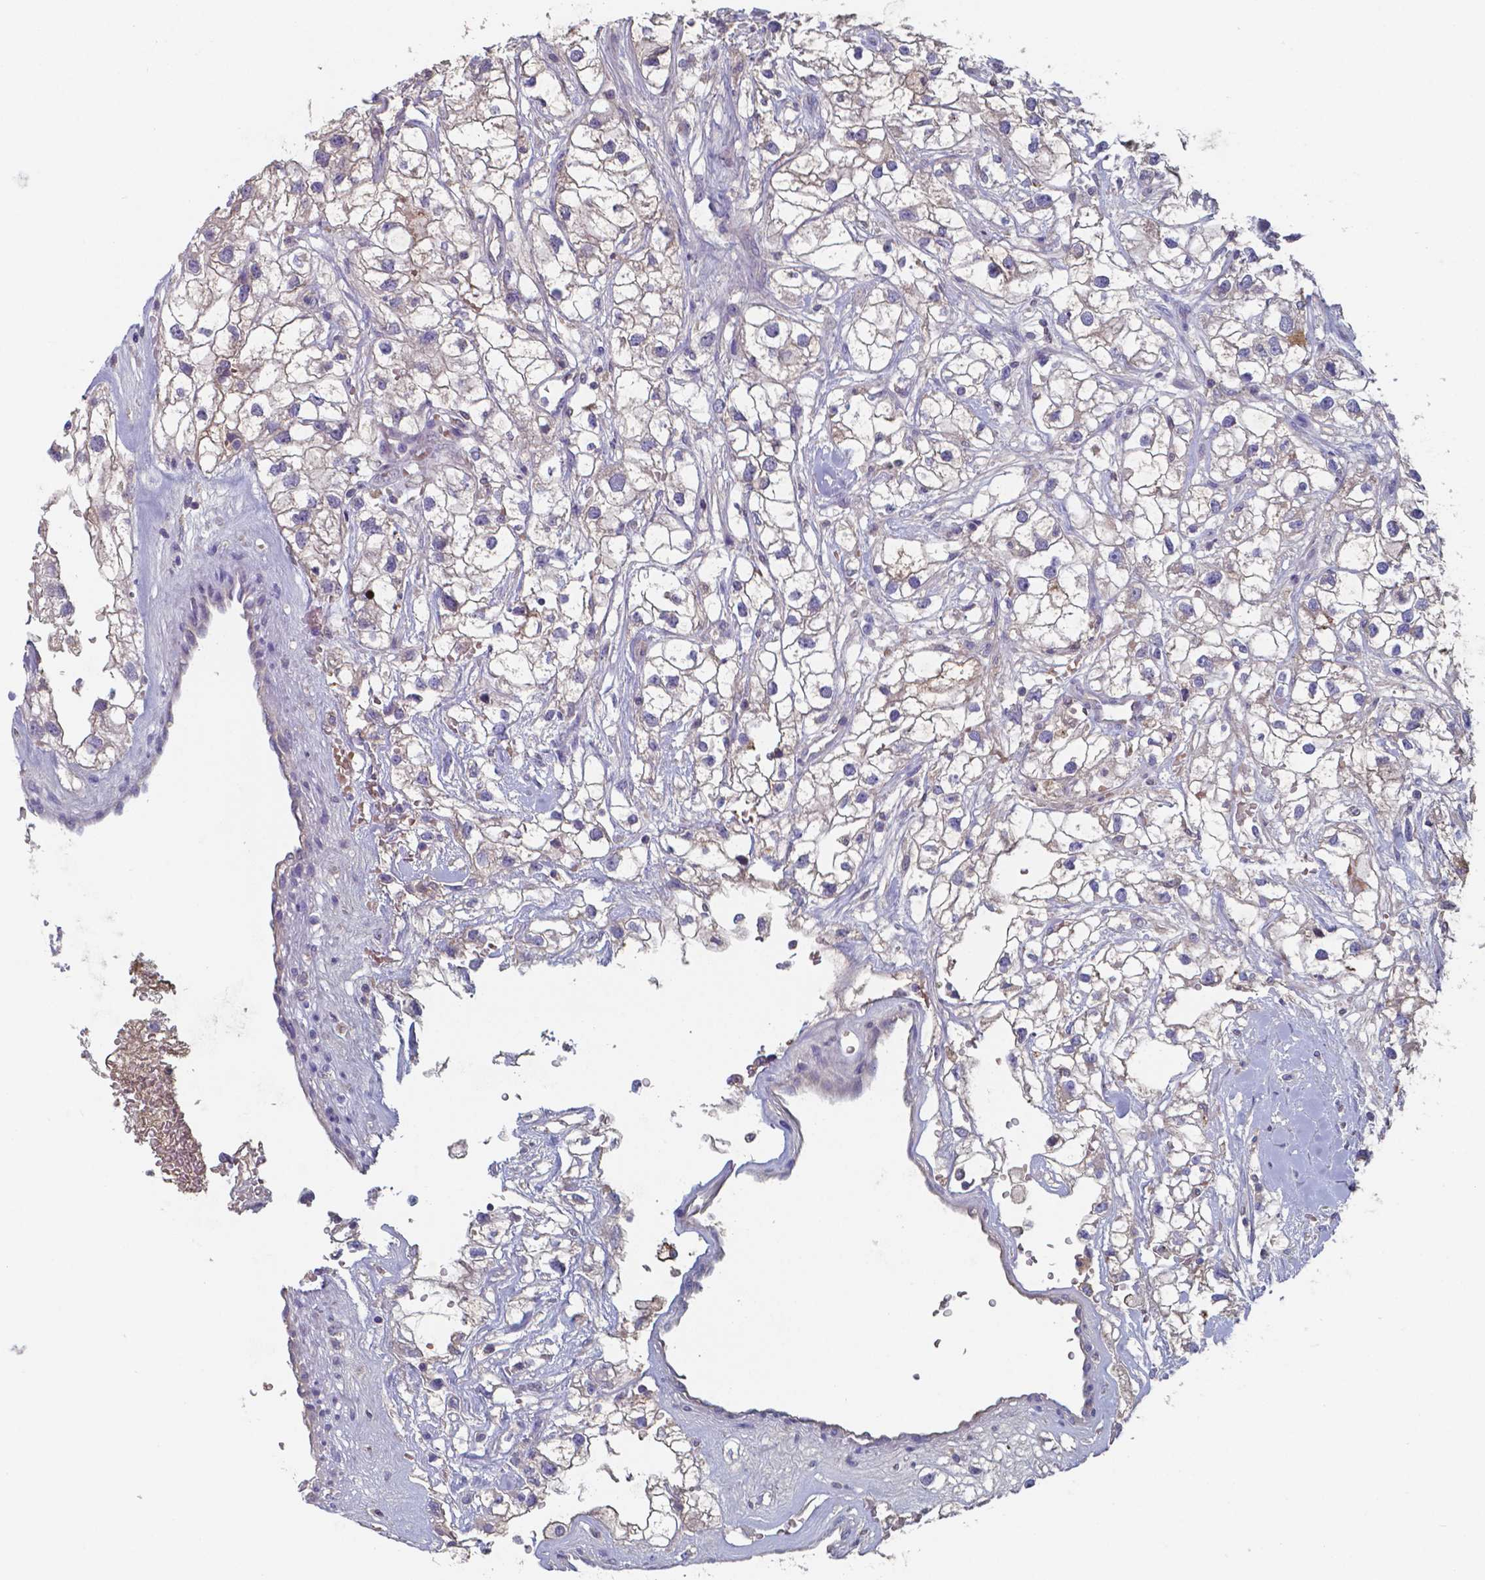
{"staining": {"intensity": "negative", "quantity": "none", "location": "none"}, "tissue": "renal cancer", "cell_type": "Tumor cells", "image_type": "cancer", "snomed": [{"axis": "morphology", "description": "Adenocarcinoma, NOS"}, {"axis": "topography", "description": "Kidney"}], "caption": "An immunohistochemistry (IHC) photomicrograph of renal adenocarcinoma is shown. There is no staining in tumor cells of renal adenocarcinoma.", "gene": "BTBD17", "patient": {"sex": "male", "age": 59}}